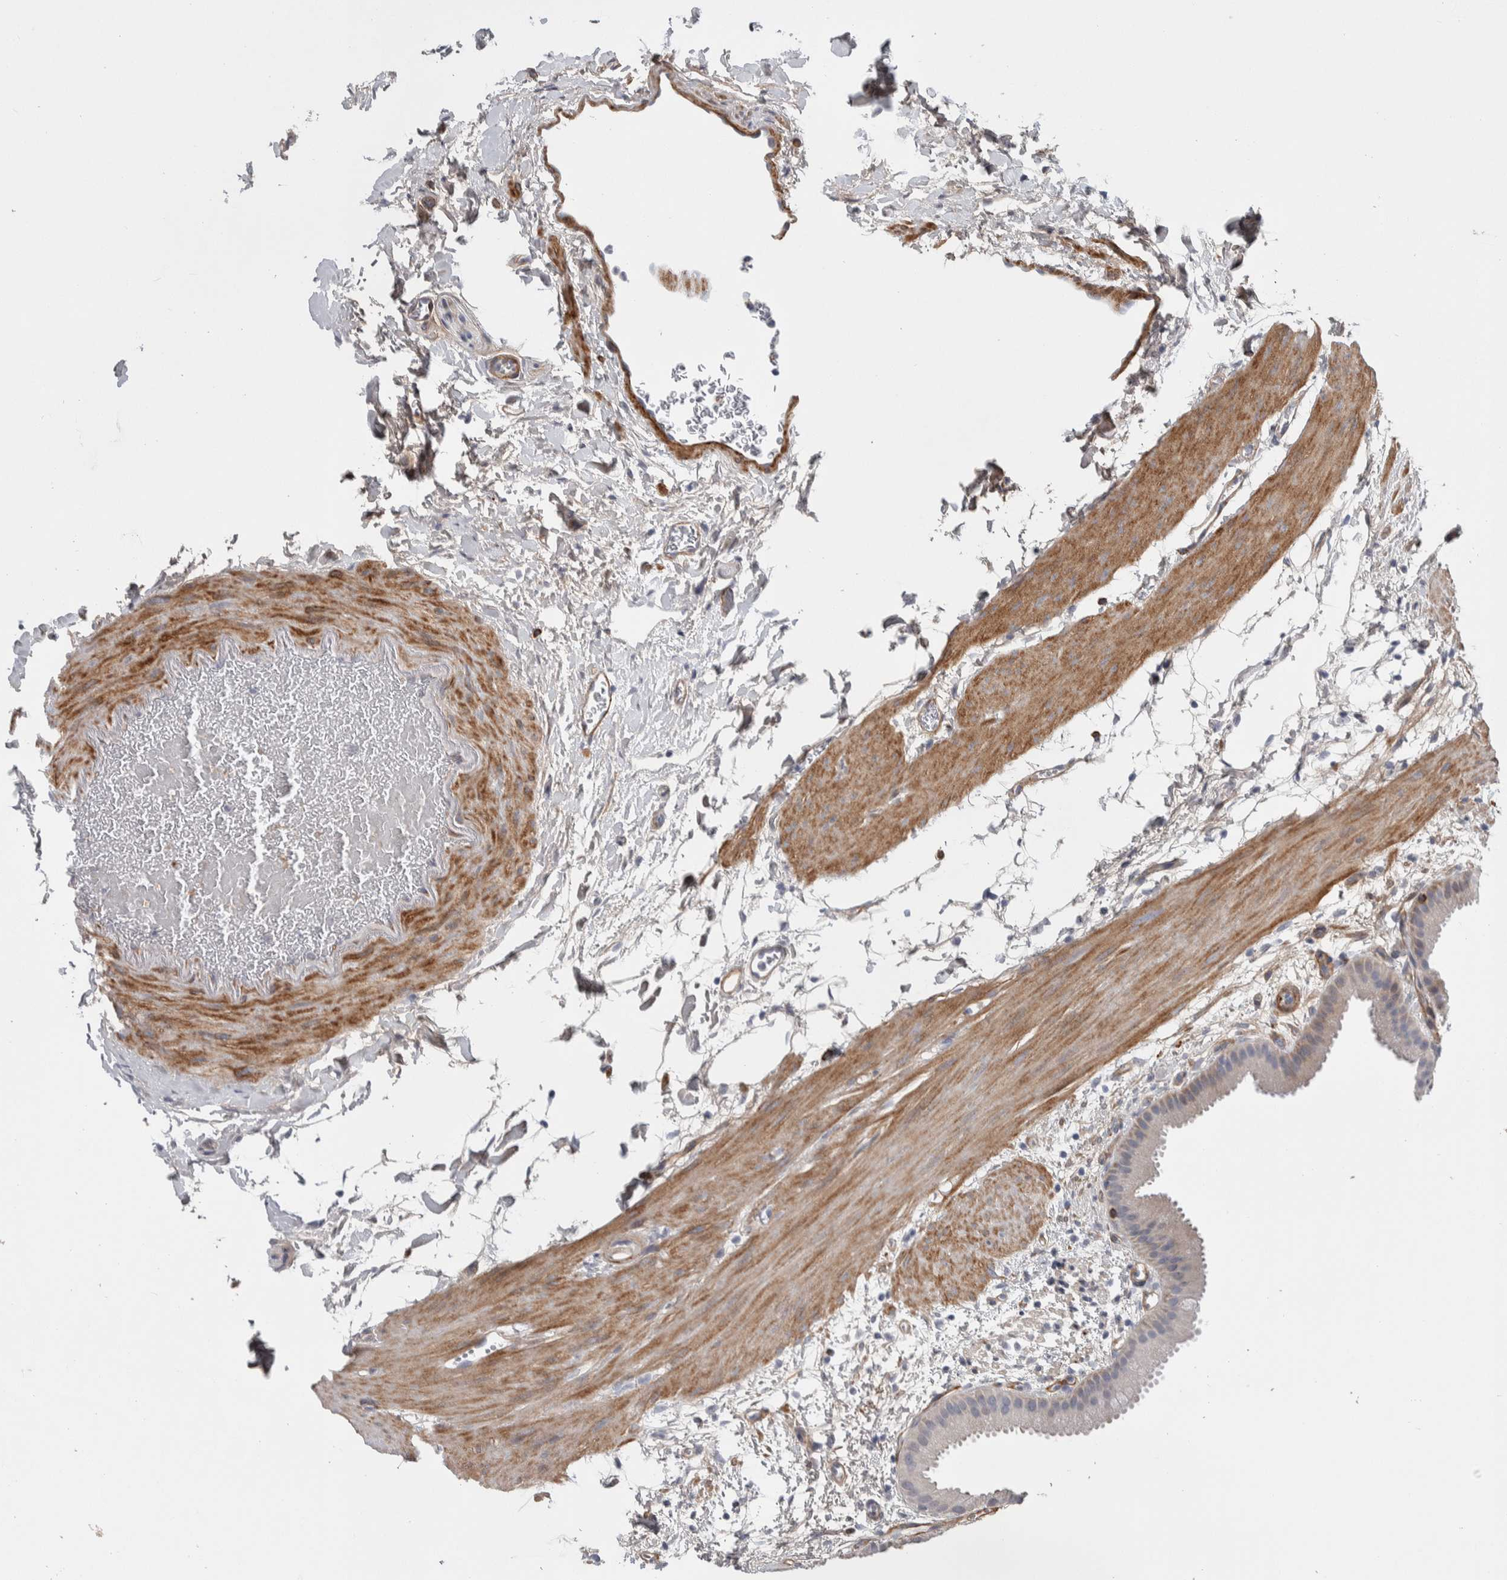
{"staining": {"intensity": "moderate", "quantity": "<25%", "location": "cytoplasmic/membranous"}, "tissue": "gallbladder", "cell_type": "Glandular cells", "image_type": "normal", "snomed": [{"axis": "morphology", "description": "Normal tissue, NOS"}, {"axis": "topography", "description": "Gallbladder"}], "caption": "Immunohistochemistry photomicrograph of benign gallbladder: human gallbladder stained using IHC exhibits low levels of moderate protein expression localized specifically in the cytoplasmic/membranous of glandular cells, appearing as a cytoplasmic/membranous brown color.", "gene": "PSMG3", "patient": {"sex": "female", "age": 64}}